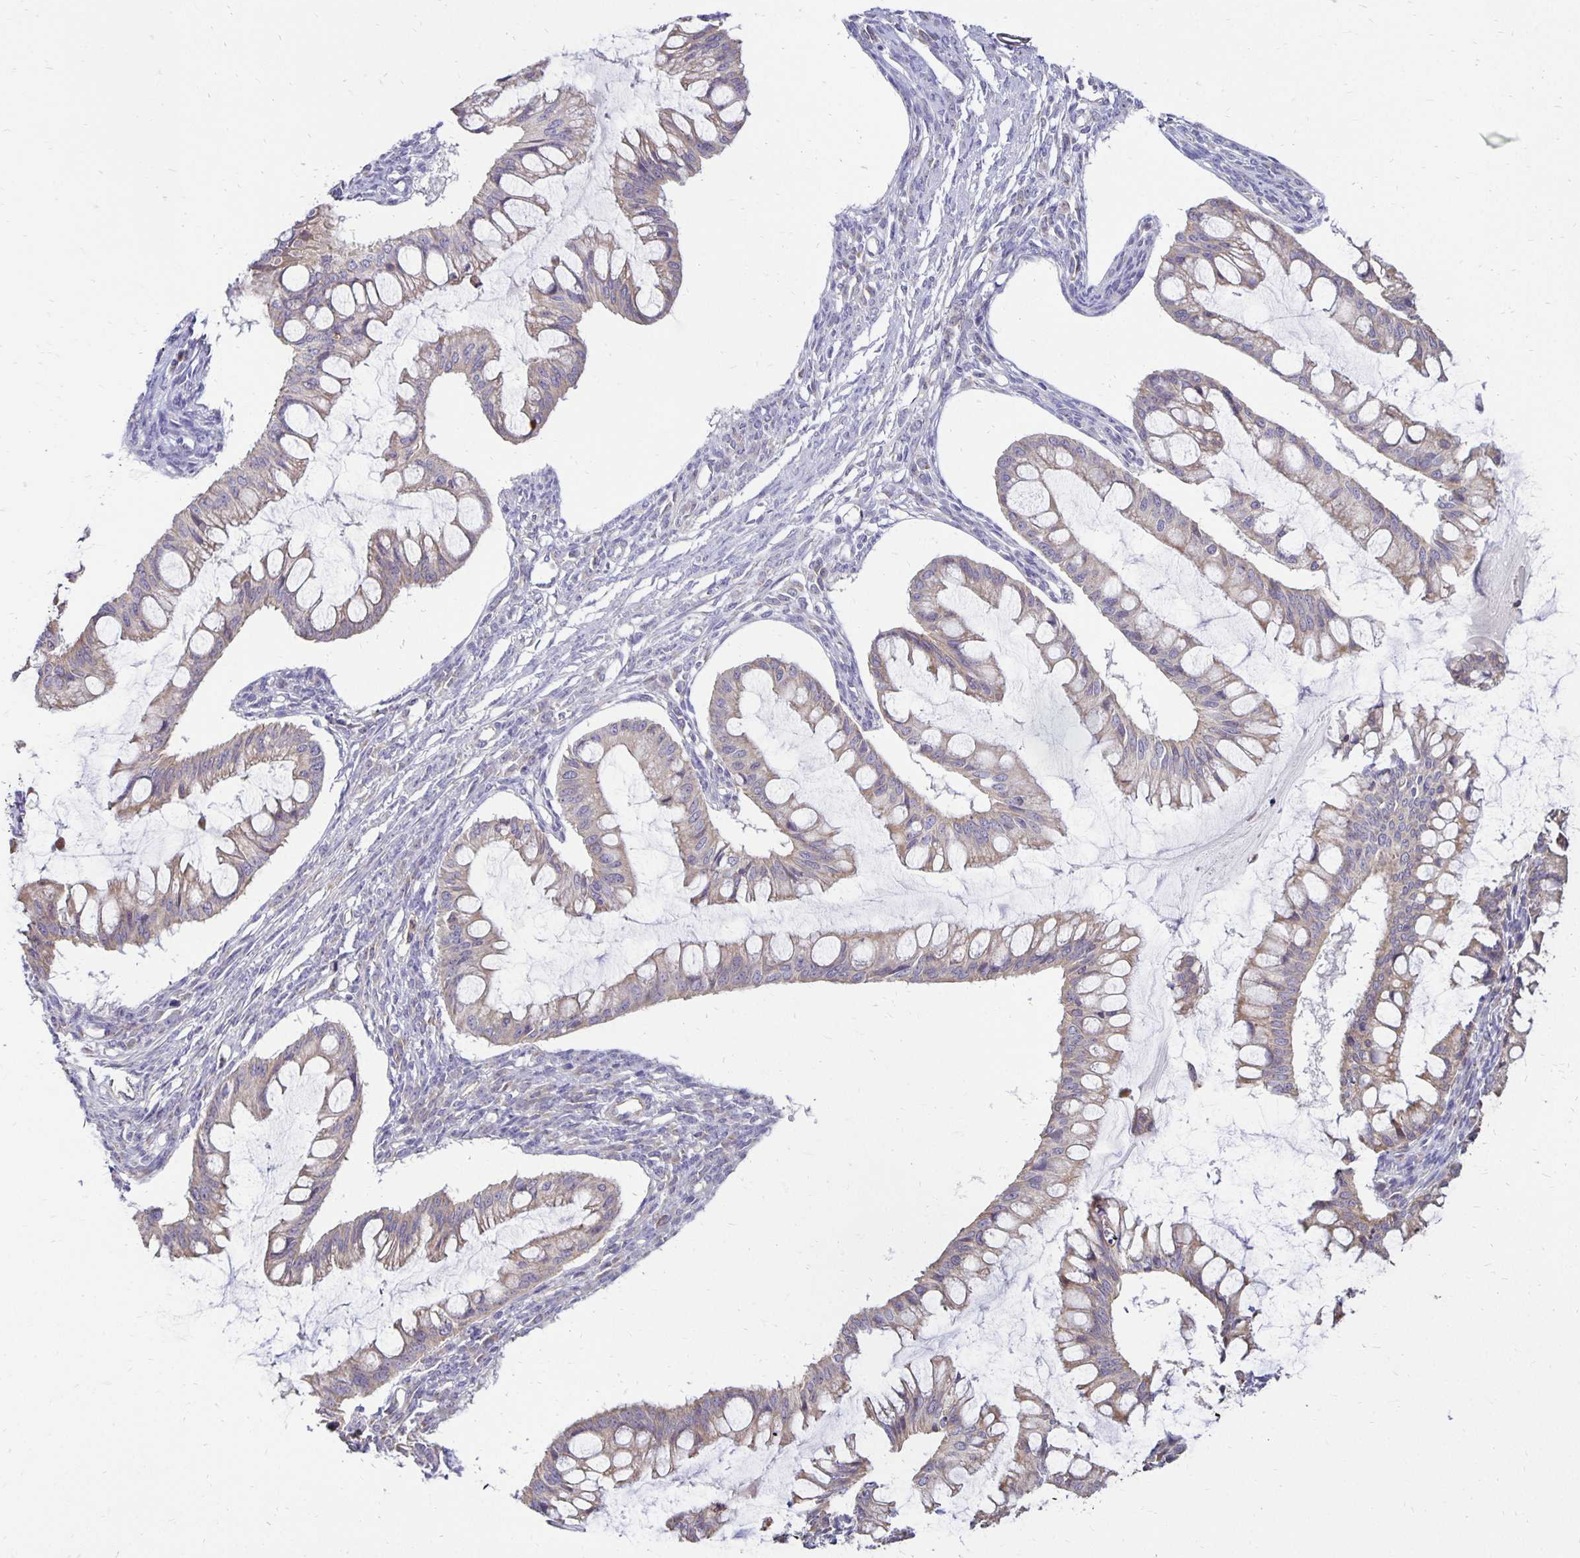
{"staining": {"intensity": "weak", "quantity": "25%-75%", "location": "cytoplasmic/membranous"}, "tissue": "ovarian cancer", "cell_type": "Tumor cells", "image_type": "cancer", "snomed": [{"axis": "morphology", "description": "Cystadenocarcinoma, mucinous, NOS"}, {"axis": "topography", "description": "Ovary"}], "caption": "Immunohistochemistry photomicrograph of neoplastic tissue: human ovarian cancer (mucinous cystadenocarcinoma) stained using immunohistochemistry reveals low levels of weak protein expression localized specifically in the cytoplasmic/membranous of tumor cells, appearing as a cytoplasmic/membranous brown color.", "gene": "FN3K", "patient": {"sex": "female", "age": 73}}